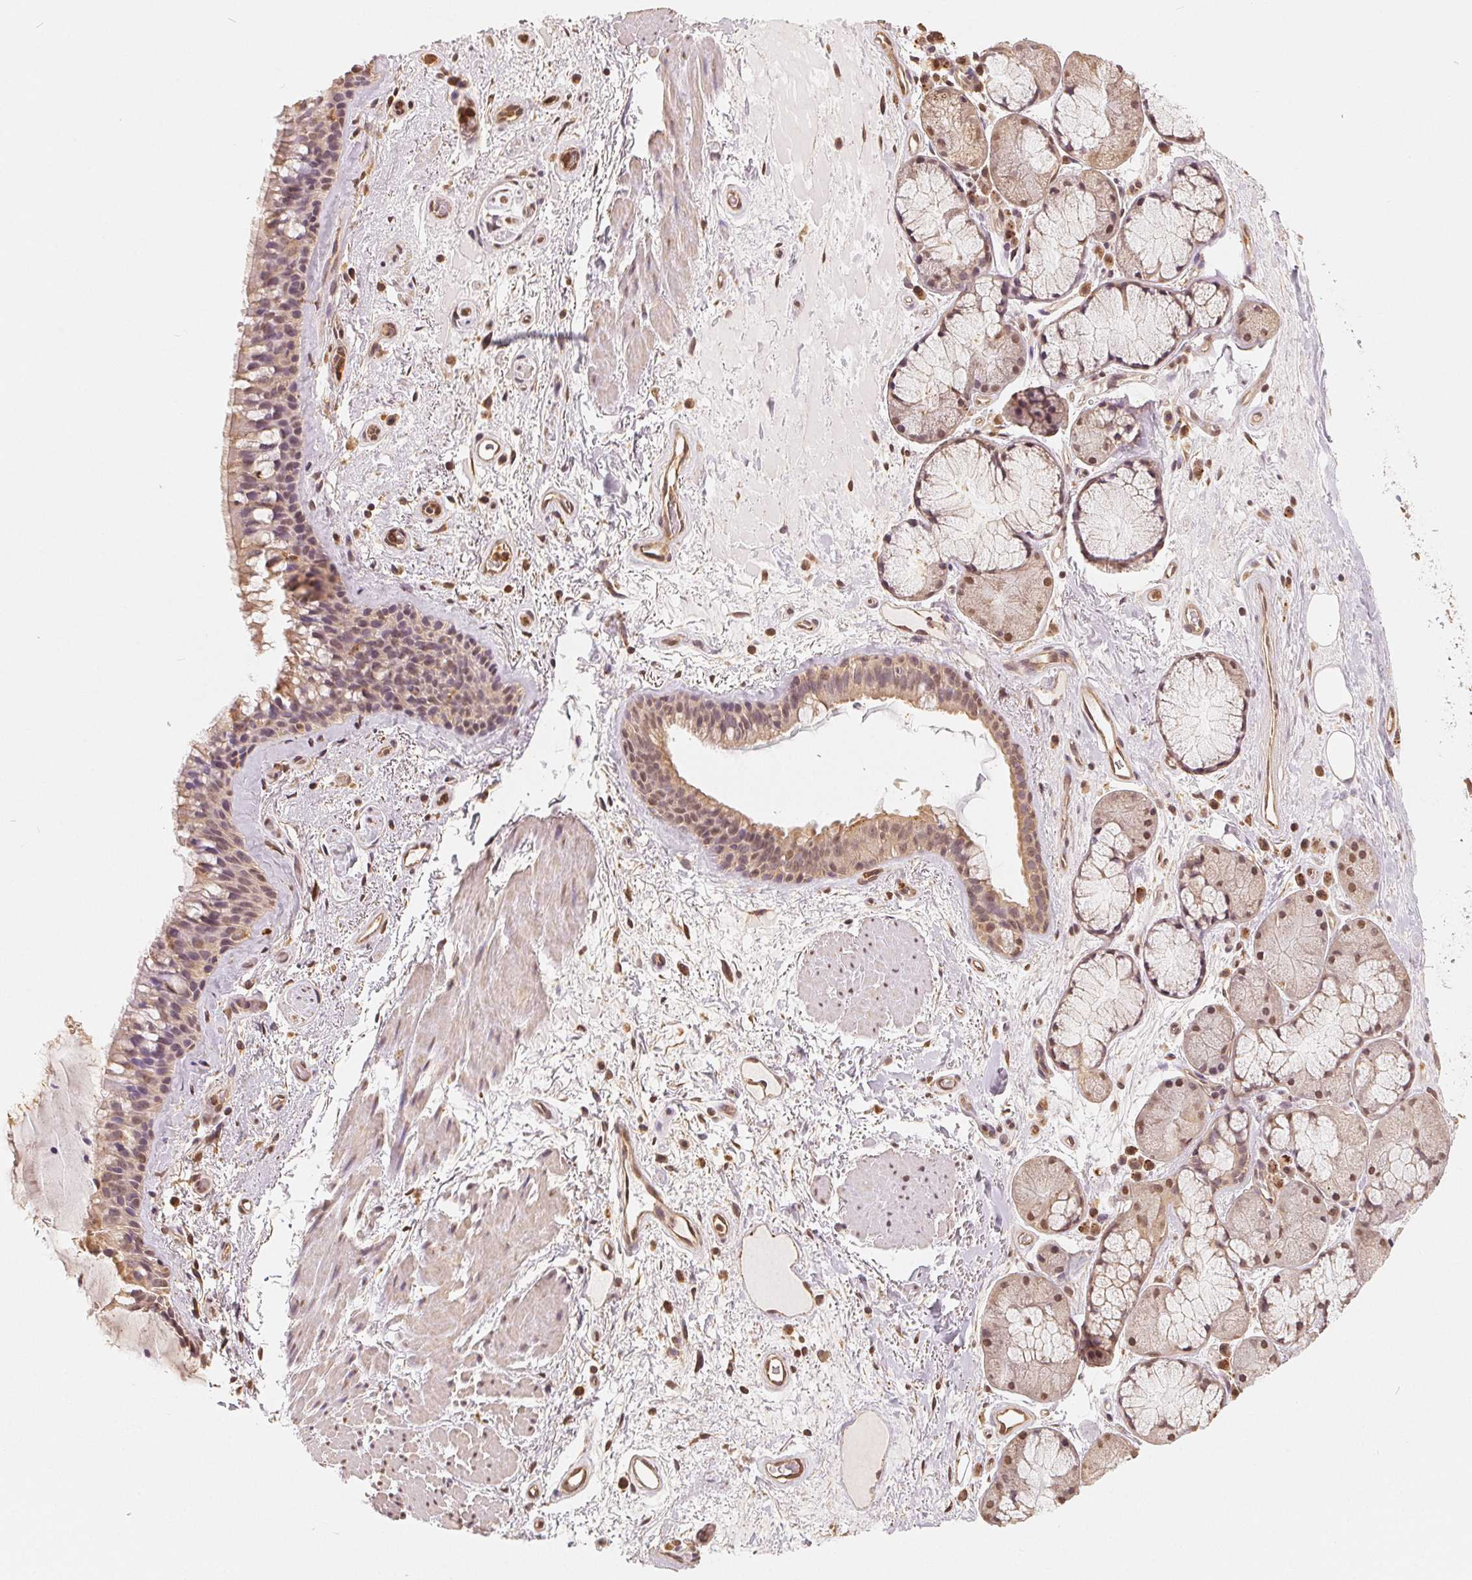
{"staining": {"intensity": "weak", "quantity": ">75%", "location": "cytoplasmic/membranous,nuclear"}, "tissue": "bronchus", "cell_type": "Respiratory epithelial cells", "image_type": "normal", "snomed": [{"axis": "morphology", "description": "Normal tissue, NOS"}, {"axis": "topography", "description": "Bronchus"}], "caption": "Respiratory epithelial cells show low levels of weak cytoplasmic/membranous,nuclear expression in approximately >75% of cells in normal human bronchus. (brown staining indicates protein expression, while blue staining denotes nuclei).", "gene": "GUSB", "patient": {"sex": "male", "age": 48}}